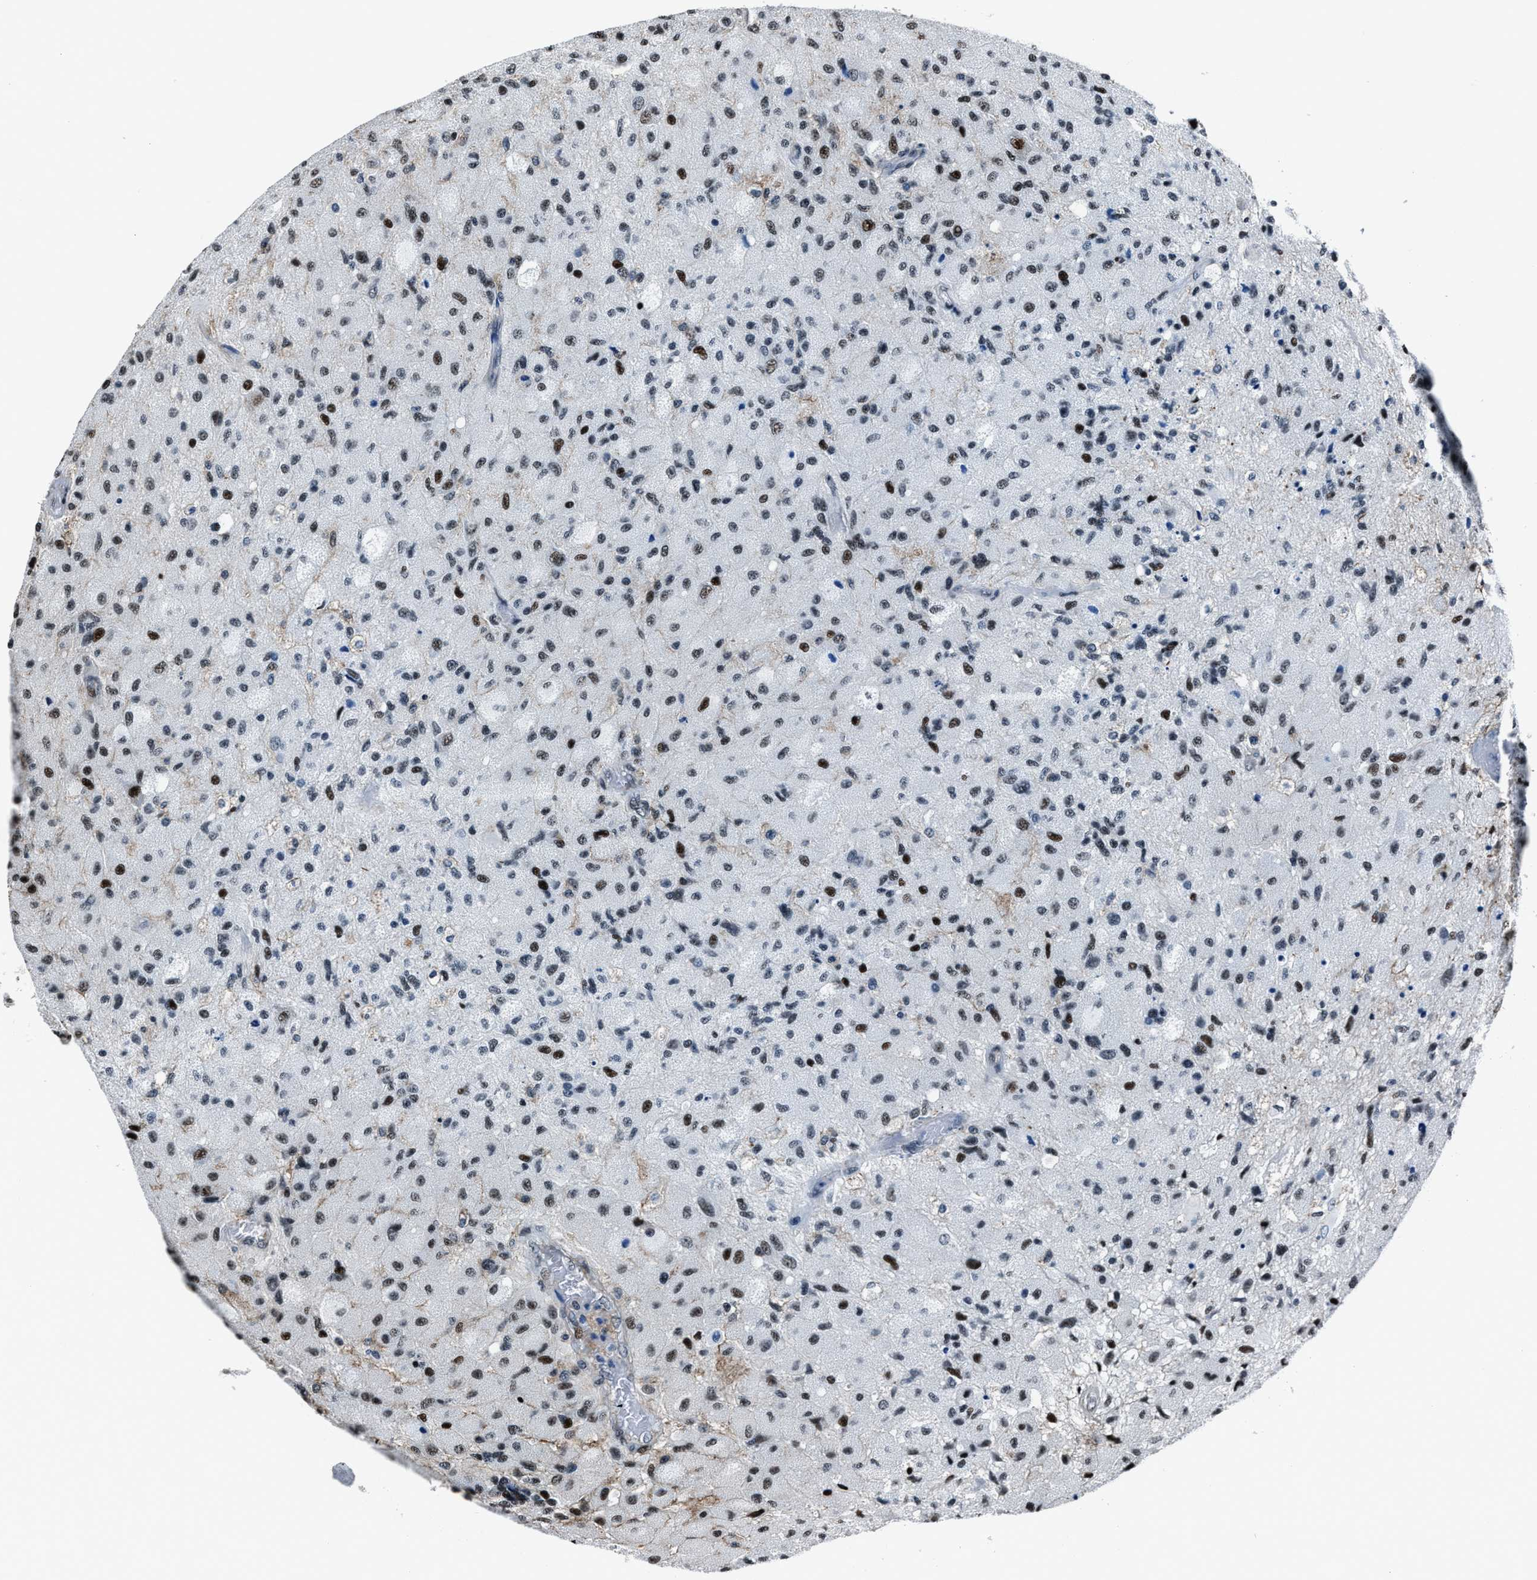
{"staining": {"intensity": "moderate", "quantity": "25%-75%", "location": "nuclear"}, "tissue": "glioma", "cell_type": "Tumor cells", "image_type": "cancer", "snomed": [{"axis": "morphology", "description": "Normal tissue, NOS"}, {"axis": "morphology", "description": "Glioma, malignant, High grade"}, {"axis": "topography", "description": "Cerebral cortex"}], "caption": "Malignant high-grade glioma stained for a protein reveals moderate nuclear positivity in tumor cells.", "gene": "PPIE", "patient": {"sex": "male", "age": 77}}